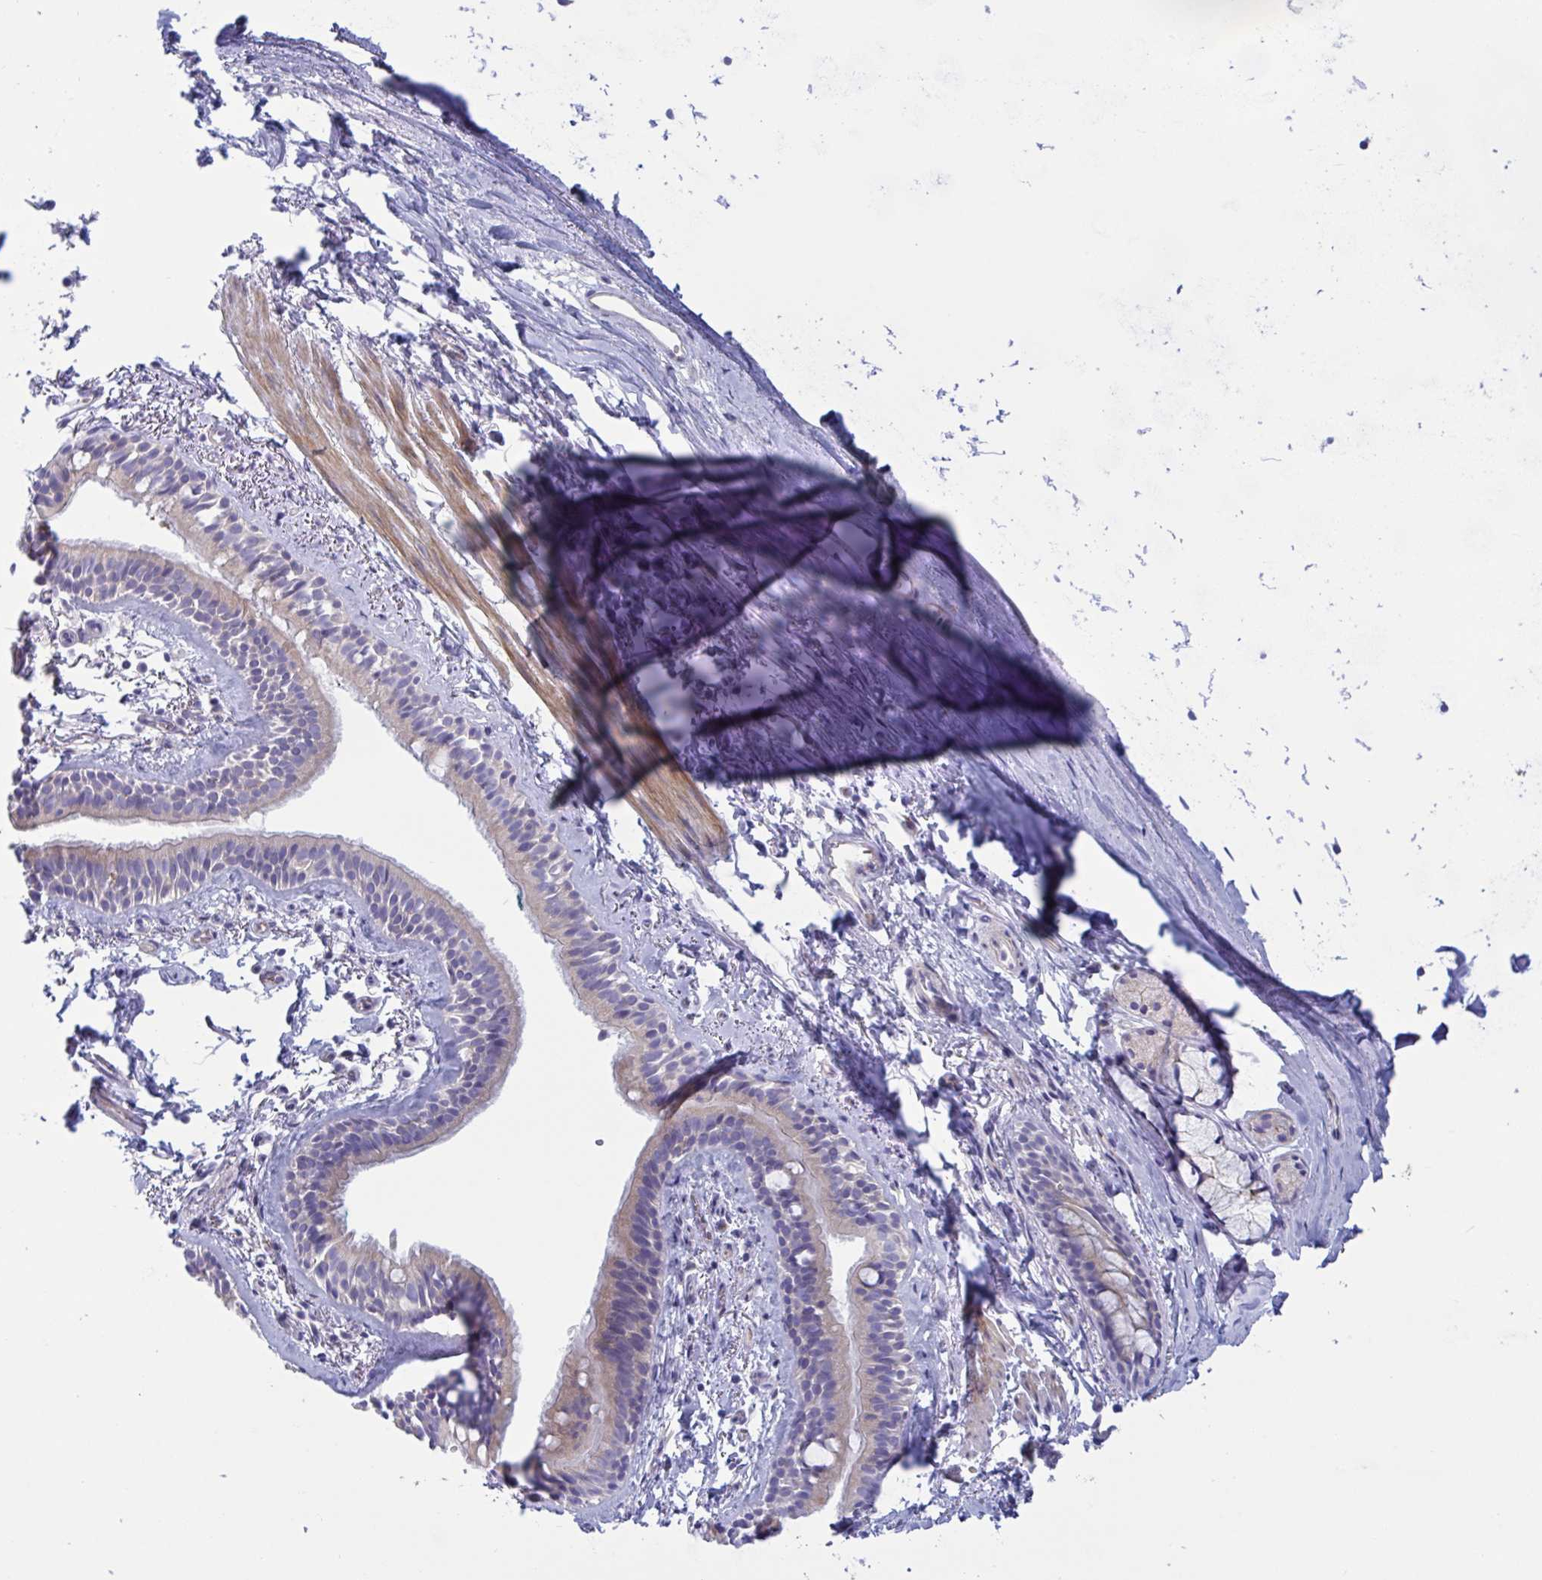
{"staining": {"intensity": "weak", "quantity": "25%-75%", "location": "cytoplasmic/membranous"}, "tissue": "bronchus", "cell_type": "Respiratory epithelial cells", "image_type": "normal", "snomed": [{"axis": "morphology", "description": "Normal tissue, NOS"}, {"axis": "topography", "description": "Cartilage tissue"}, {"axis": "topography", "description": "Bronchus"}, {"axis": "topography", "description": "Peripheral nerve tissue"}], "caption": "Brown immunohistochemical staining in unremarkable bronchus exhibits weak cytoplasmic/membranous expression in approximately 25%-75% of respiratory epithelial cells.", "gene": "OXLD1", "patient": {"sex": "female", "age": 59}}